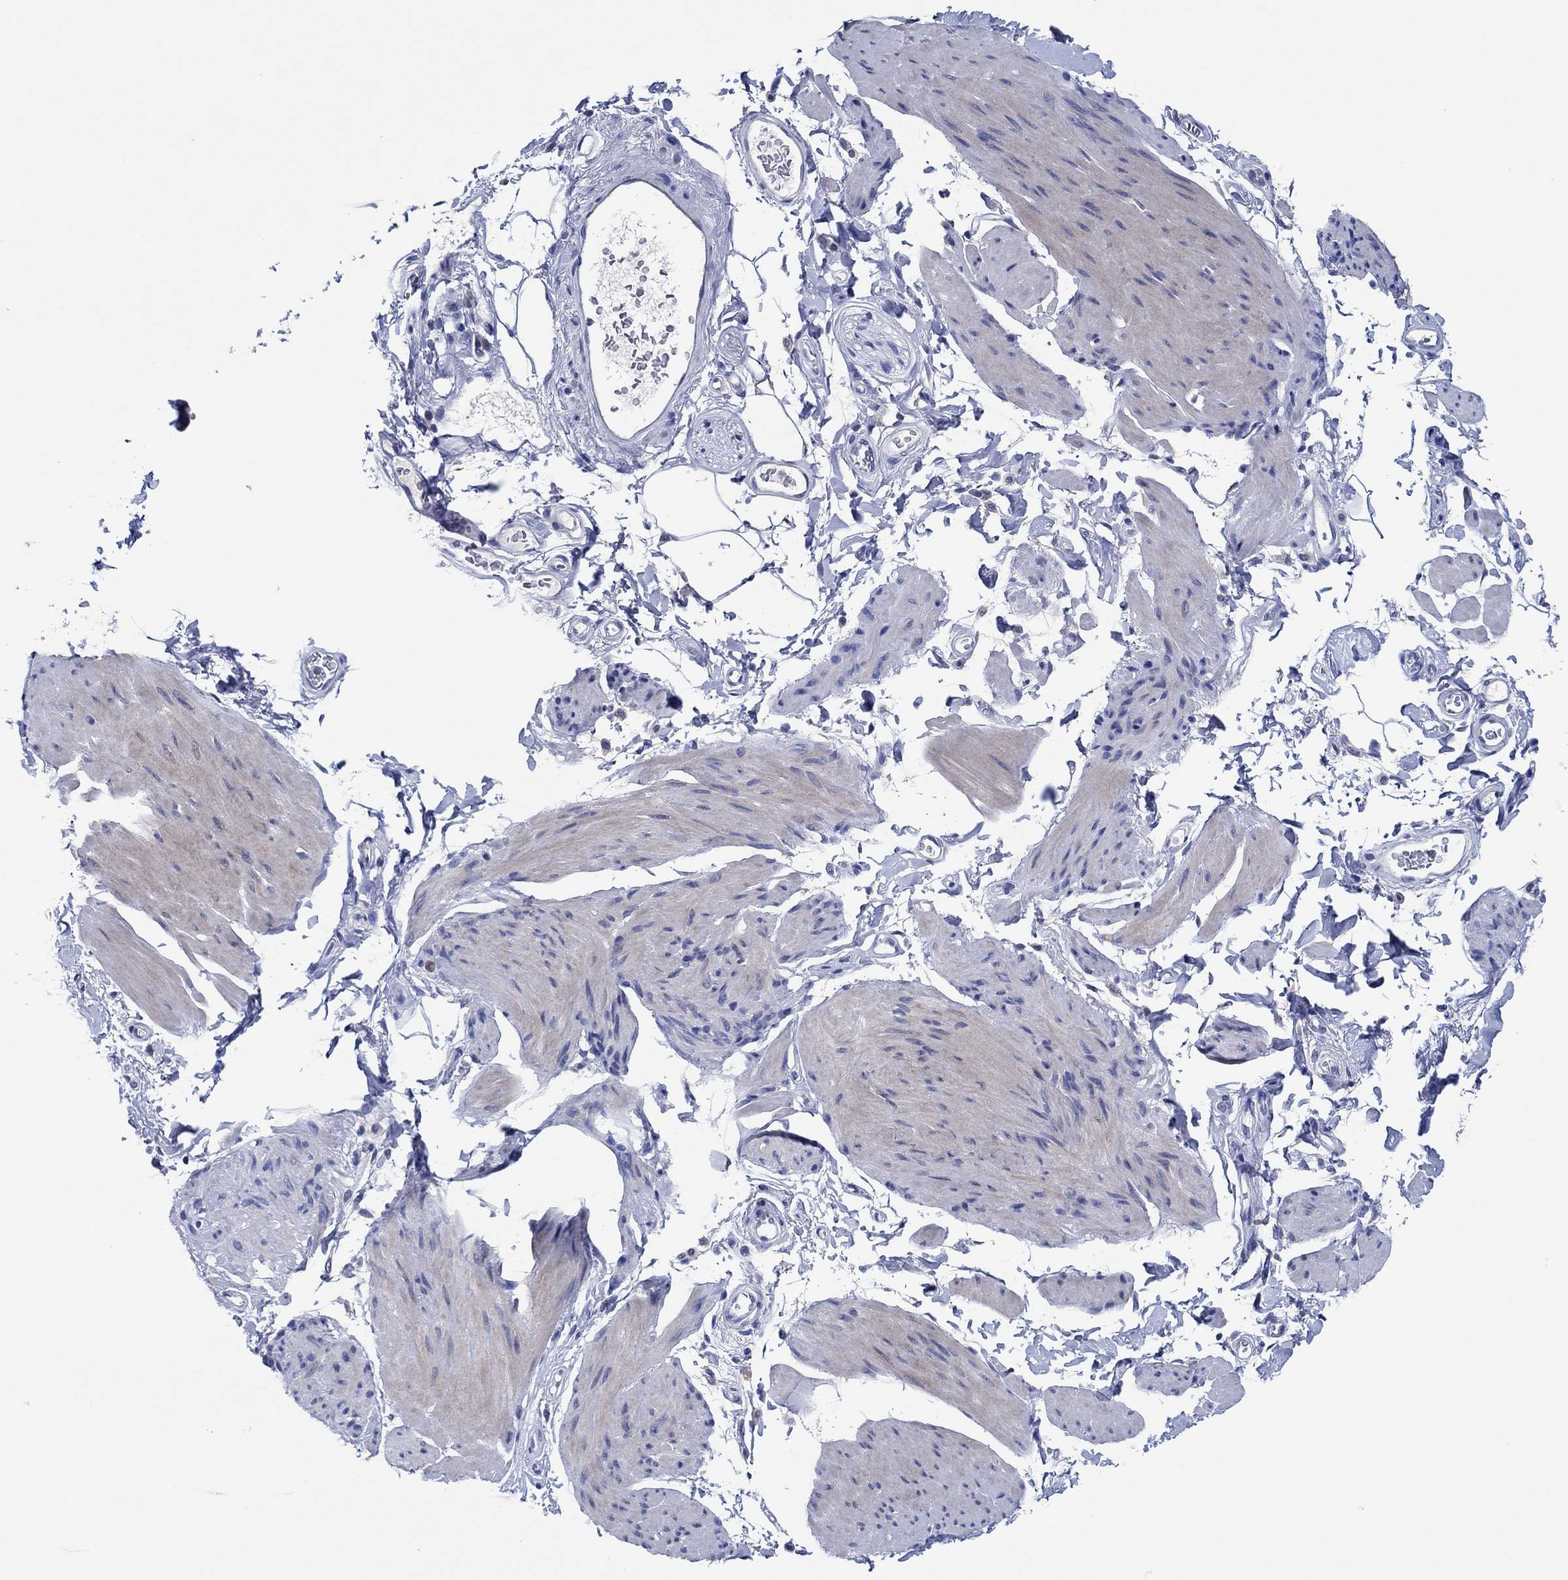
{"staining": {"intensity": "negative", "quantity": "none", "location": "none"}, "tissue": "smooth muscle", "cell_type": "Smooth muscle cells", "image_type": "normal", "snomed": [{"axis": "morphology", "description": "Normal tissue, NOS"}, {"axis": "topography", "description": "Adipose tissue"}, {"axis": "topography", "description": "Smooth muscle"}, {"axis": "topography", "description": "Peripheral nerve tissue"}], "caption": "High power microscopy image of an immunohistochemistry (IHC) histopathology image of normal smooth muscle, revealing no significant expression in smooth muscle cells.", "gene": "PRRT3", "patient": {"sex": "male", "age": 83}}